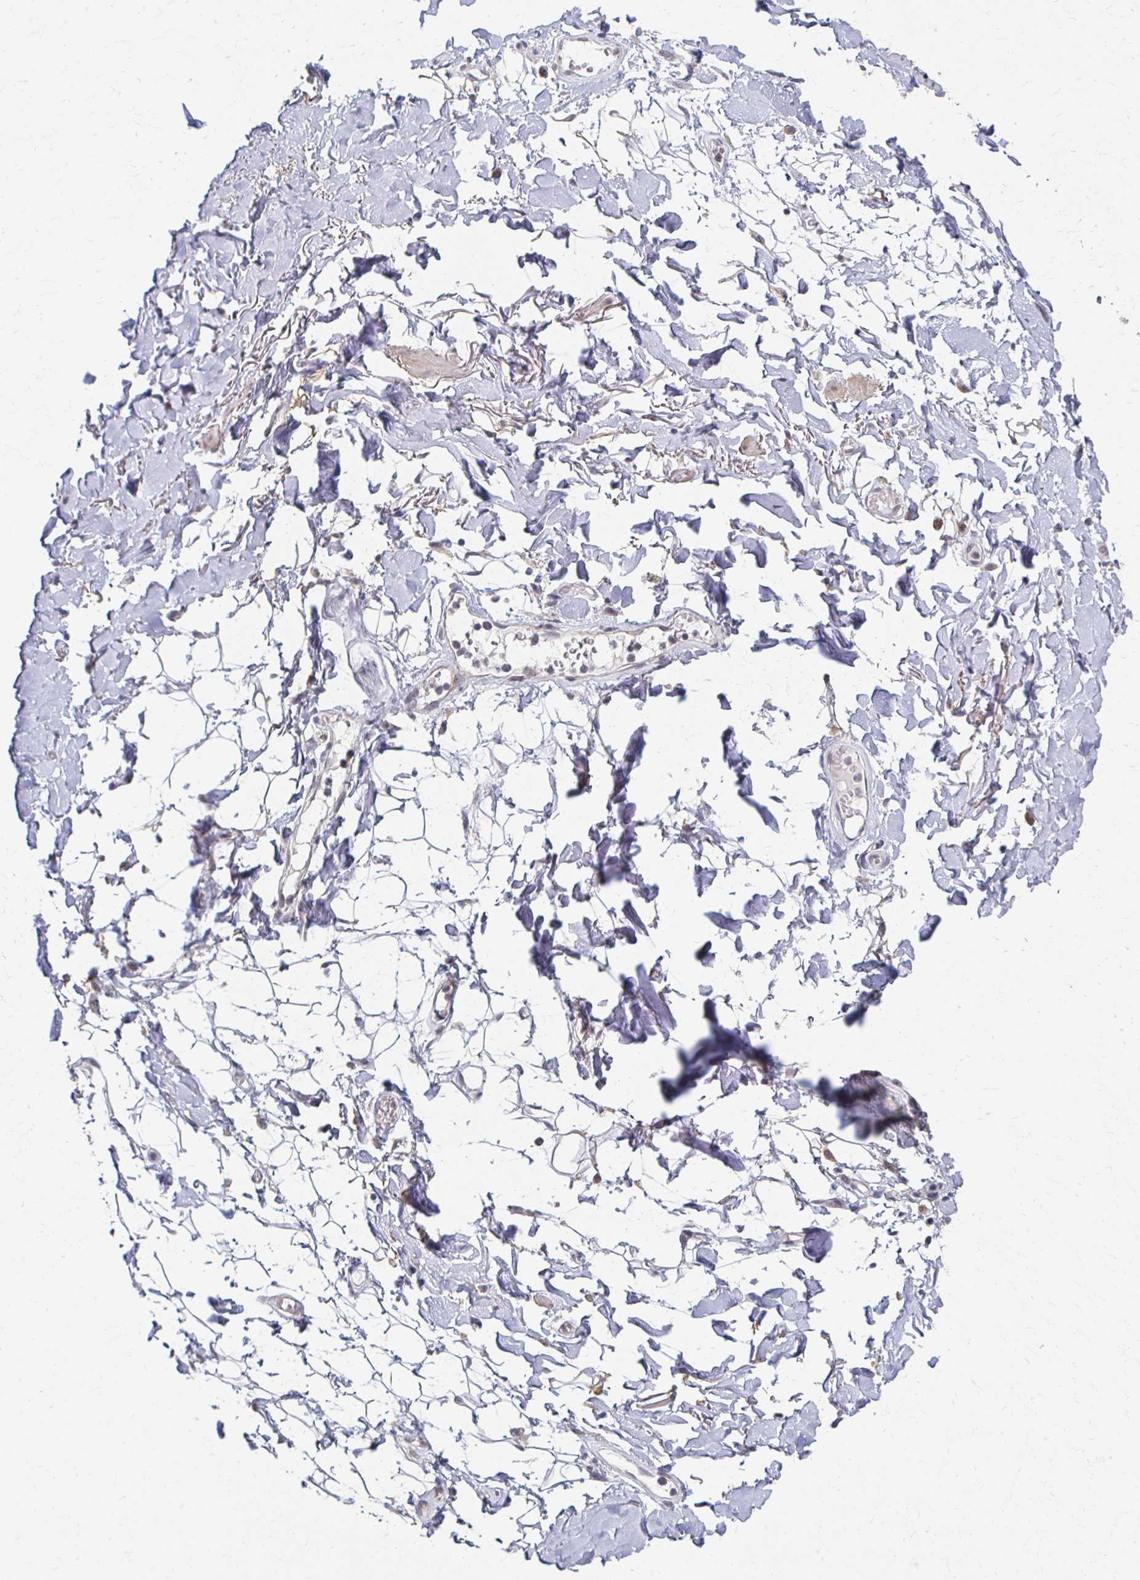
{"staining": {"intensity": "negative", "quantity": "none", "location": "none"}, "tissue": "adipose tissue", "cell_type": "Adipocytes", "image_type": "normal", "snomed": [{"axis": "morphology", "description": "Normal tissue, NOS"}, {"axis": "topography", "description": "Anal"}, {"axis": "topography", "description": "Peripheral nerve tissue"}], "caption": "Adipocytes are negative for brown protein staining in normal adipose tissue.", "gene": "DAB1", "patient": {"sex": "male", "age": 78}}